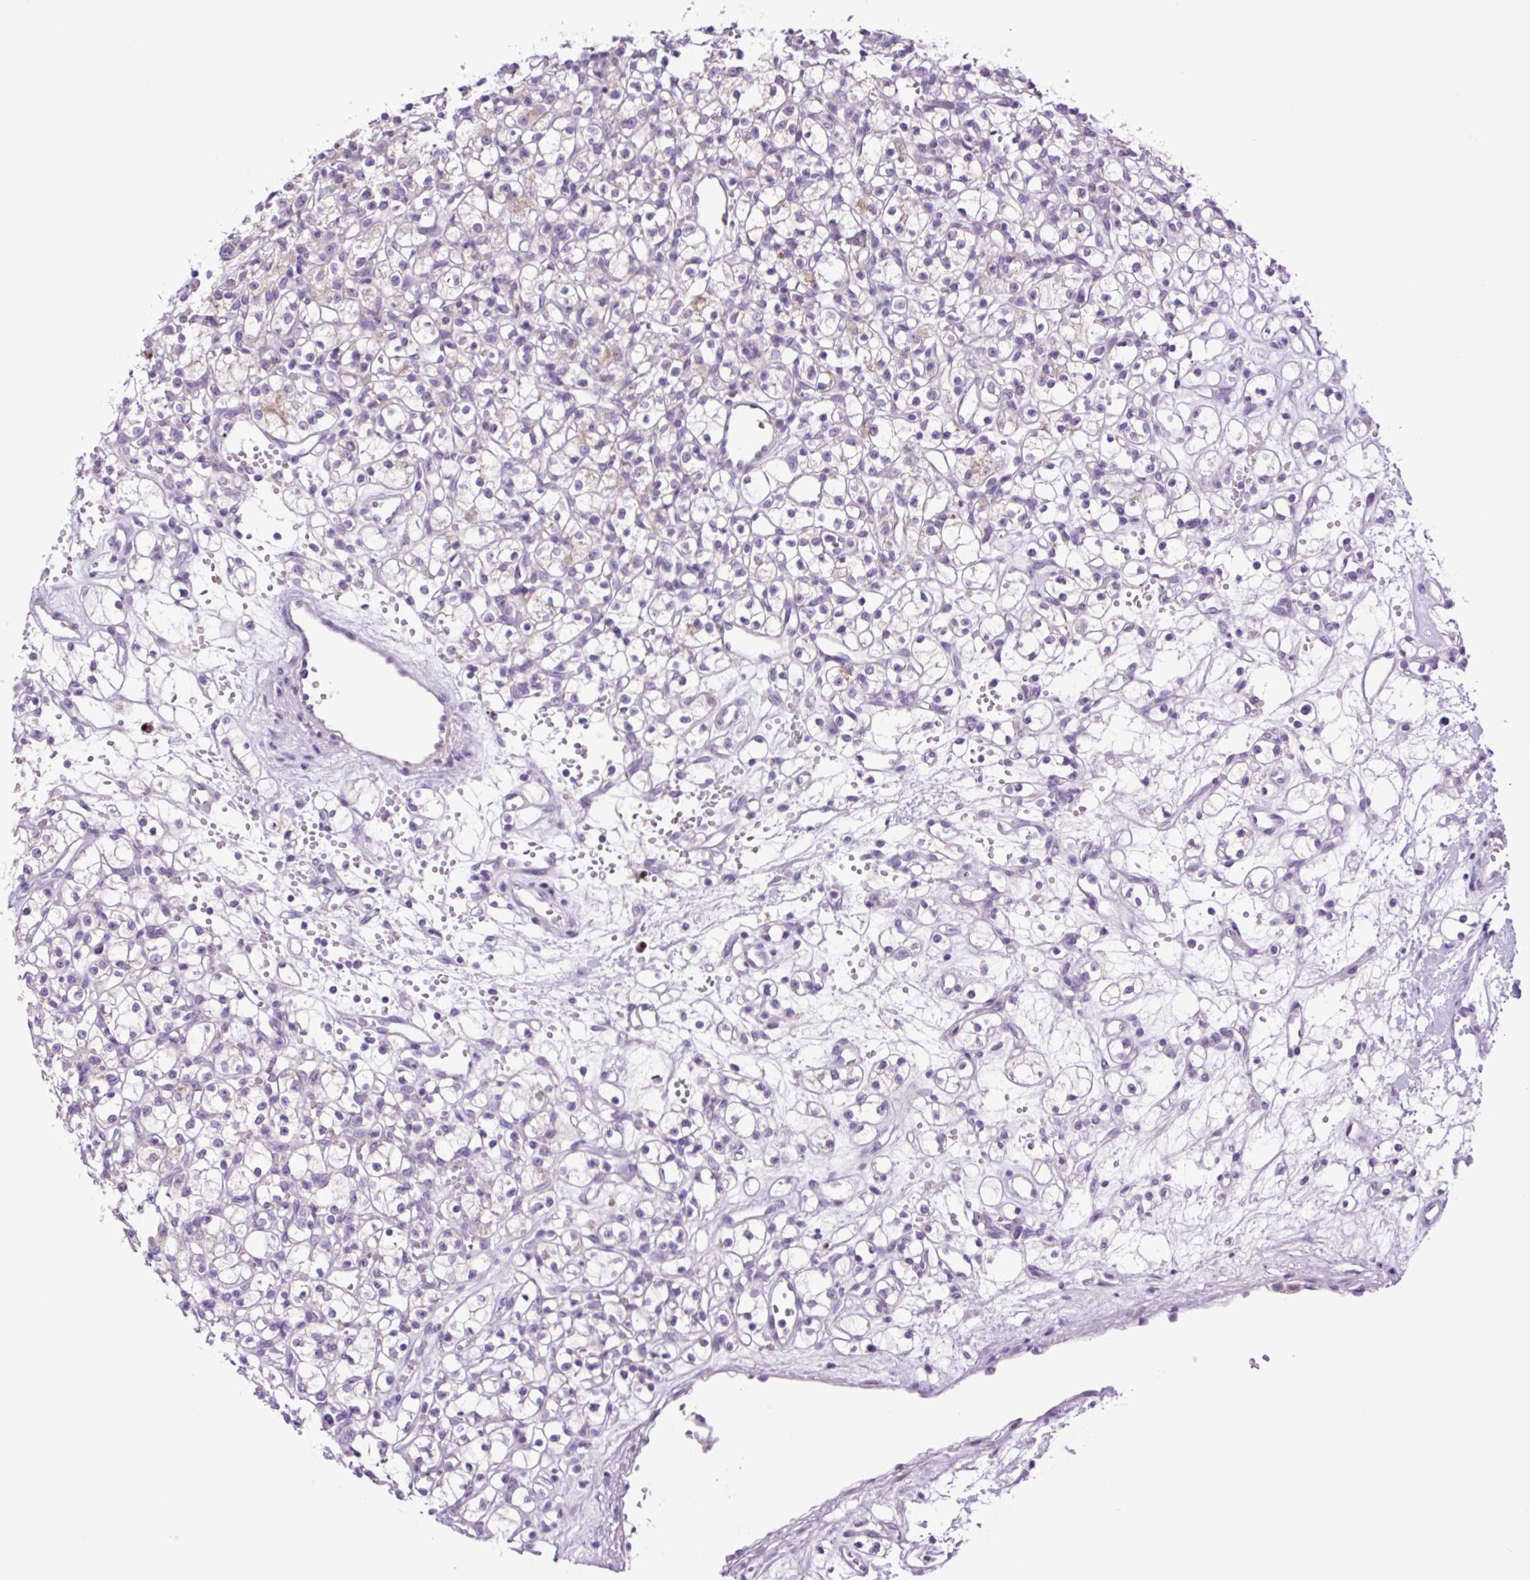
{"staining": {"intensity": "negative", "quantity": "none", "location": "none"}, "tissue": "renal cancer", "cell_type": "Tumor cells", "image_type": "cancer", "snomed": [{"axis": "morphology", "description": "Adenocarcinoma, NOS"}, {"axis": "topography", "description": "Kidney"}], "caption": "DAB (3,3'-diaminobenzidine) immunohistochemical staining of adenocarcinoma (renal) reveals no significant staining in tumor cells.", "gene": "MFSD3", "patient": {"sex": "female", "age": 59}}